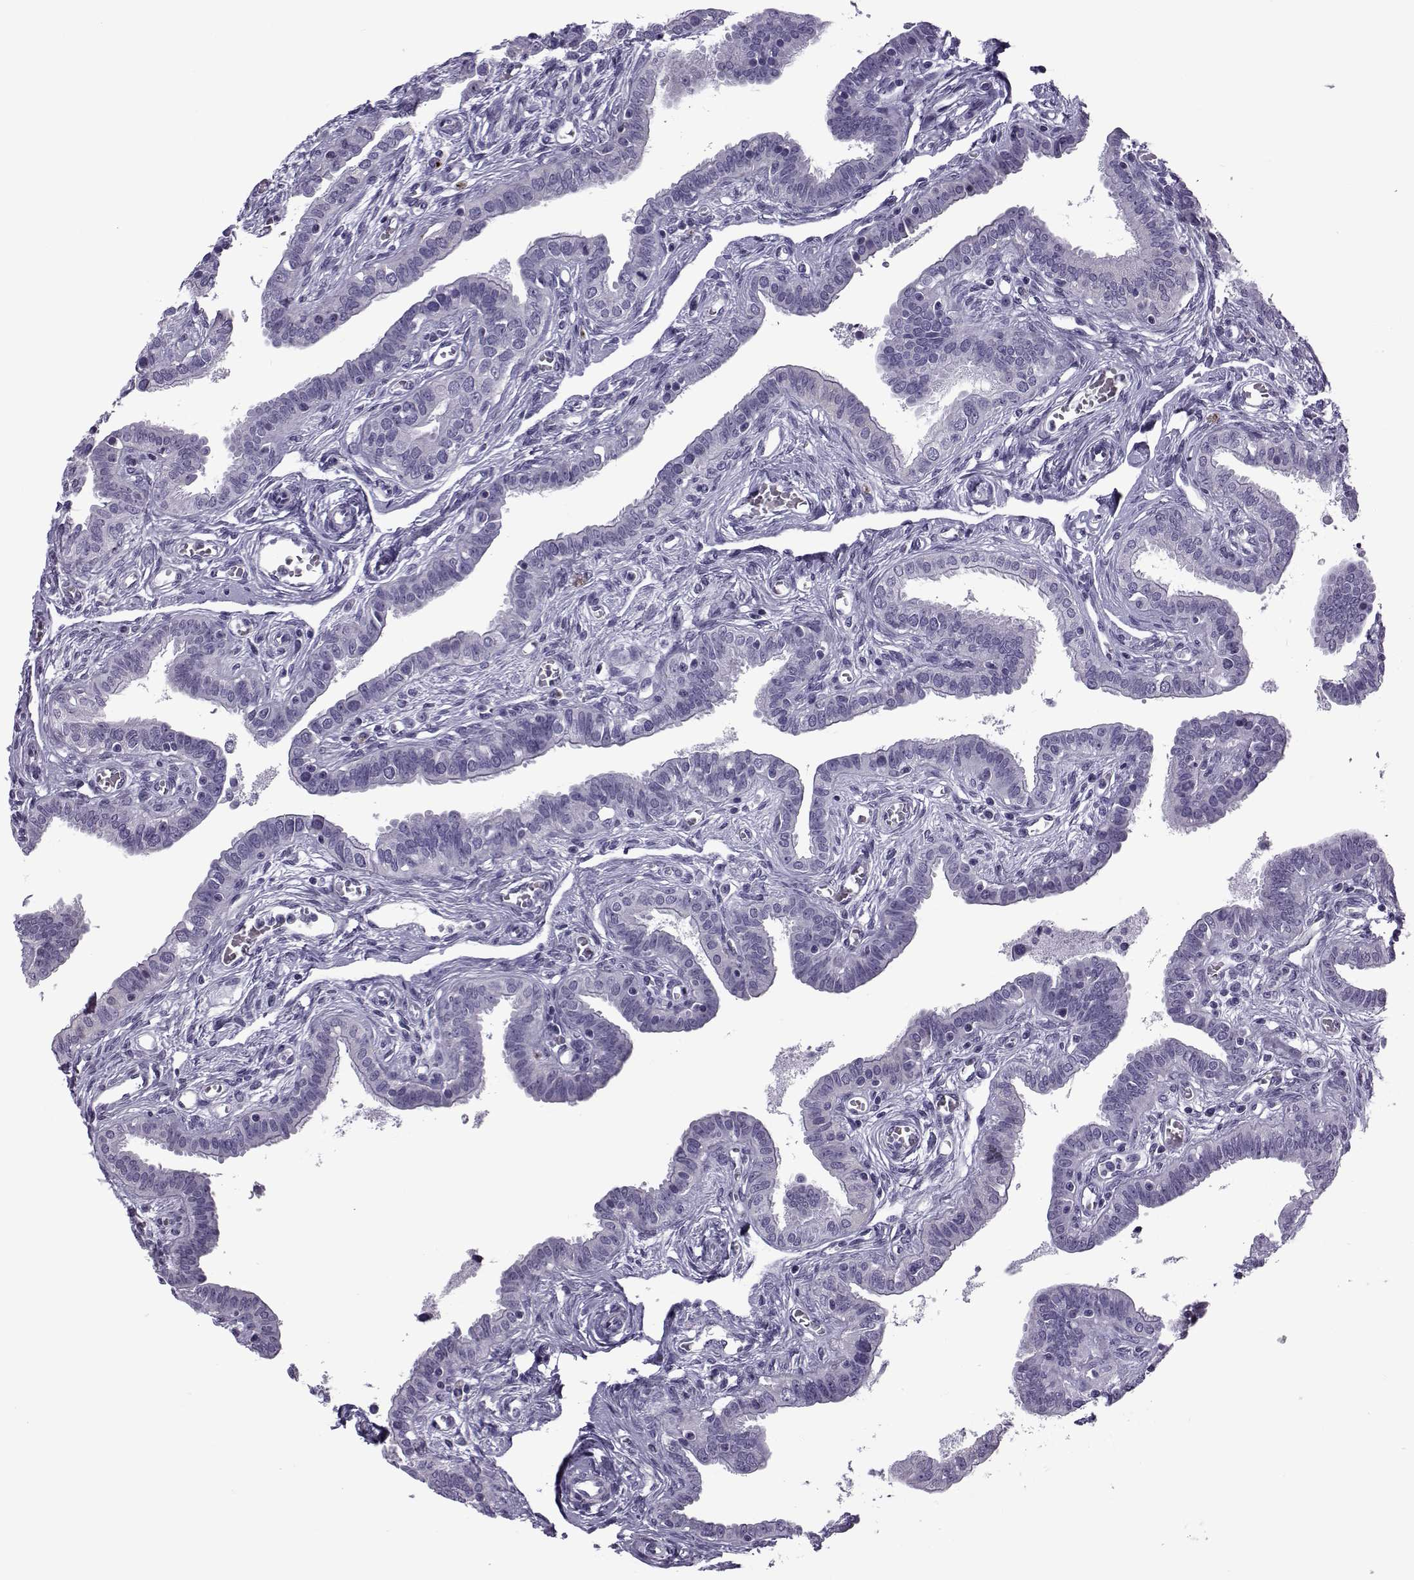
{"staining": {"intensity": "negative", "quantity": "none", "location": "none"}, "tissue": "fallopian tube", "cell_type": "Glandular cells", "image_type": "normal", "snomed": [{"axis": "morphology", "description": "Normal tissue, NOS"}, {"axis": "morphology", "description": "Carcinoma, endometroid"}, {"axis": "topography", "description": "Fallopian tube"}, {"axis": "topography", "description": "Ovary"}], "caption": "DAB immunohistochemical staining of normal fallopian tube demonstrates no significant expression in glandular cells. Nuclei are stained in blue.", "gene": "OIP5", "patient": {"sex": "female", "age": 42}}